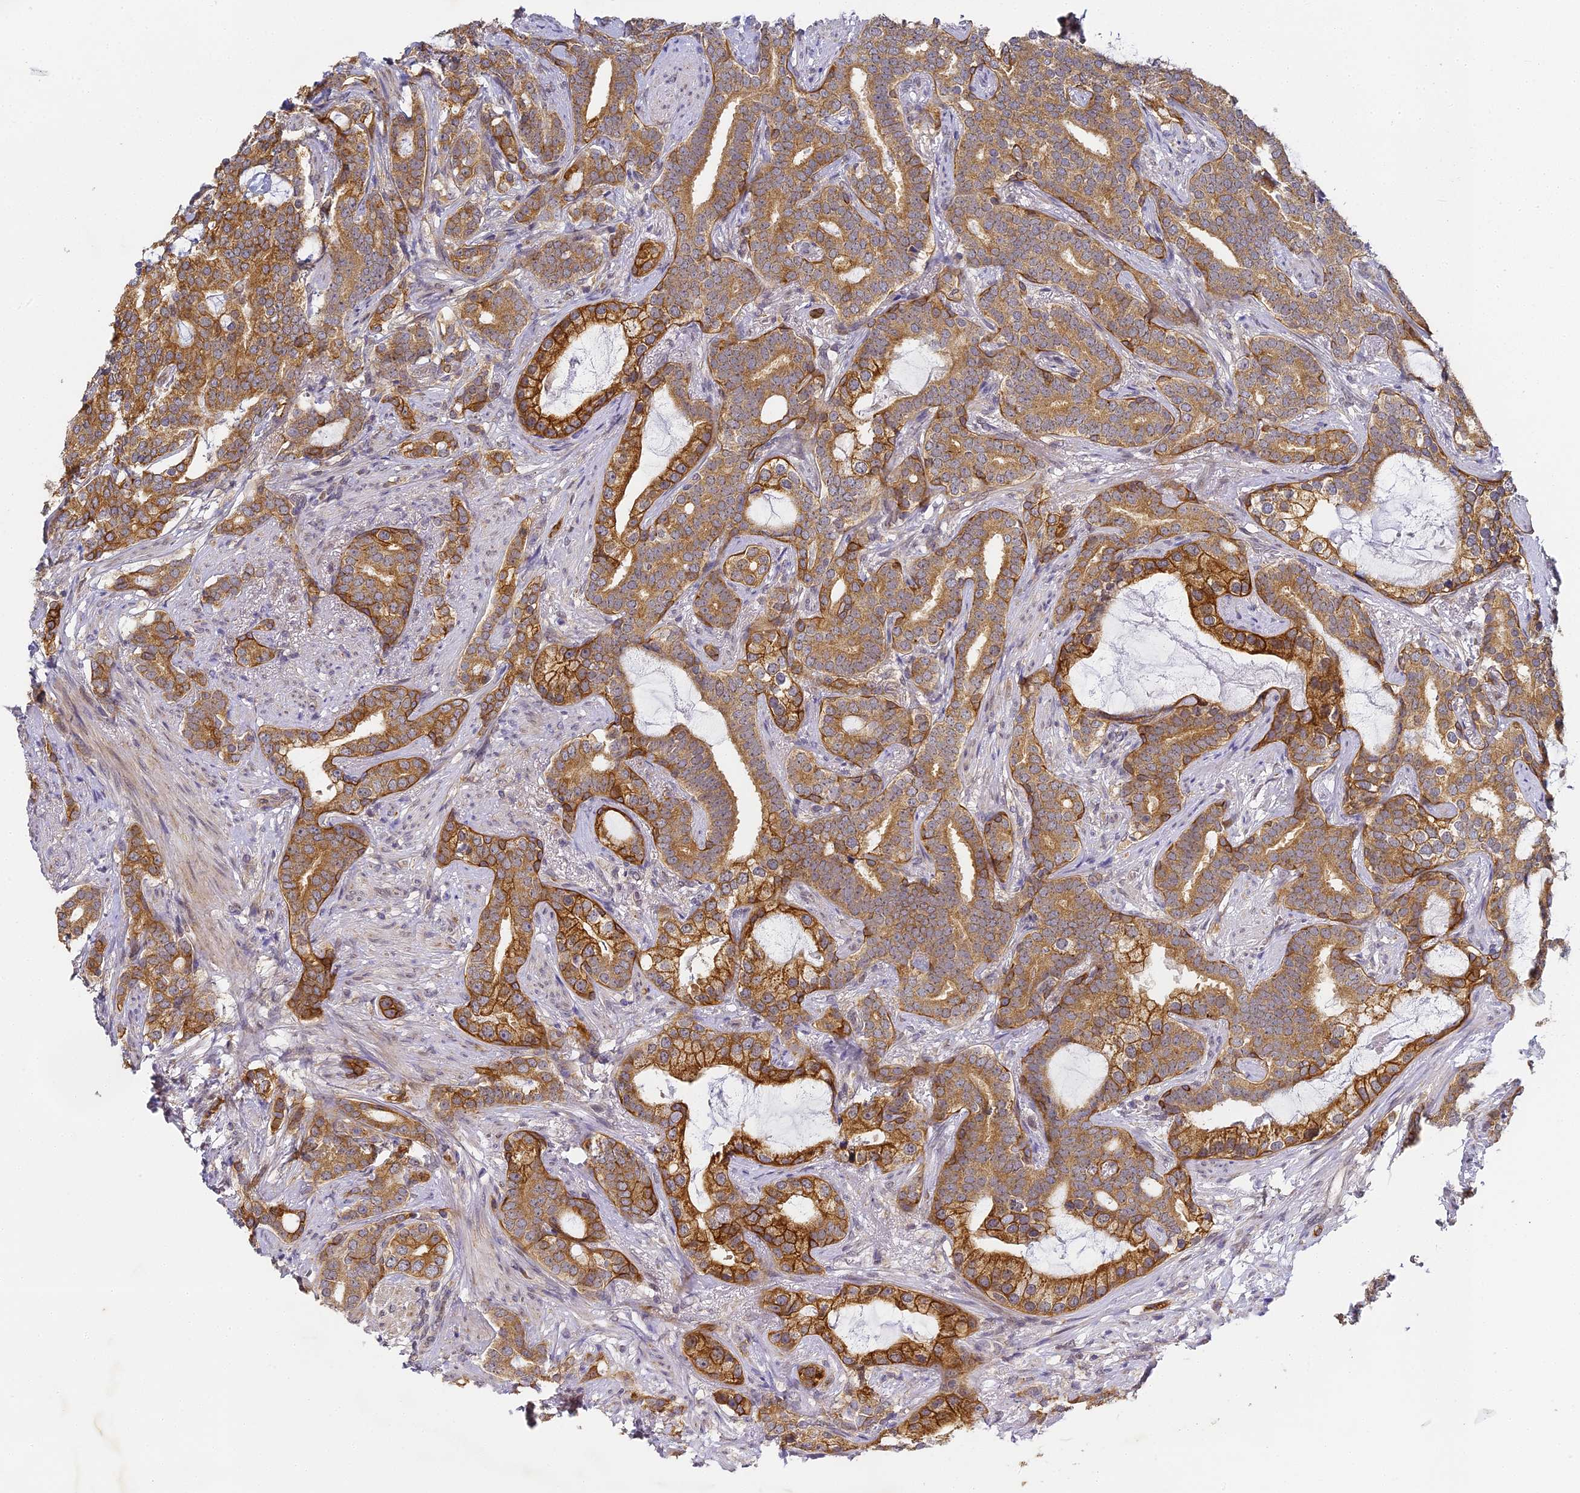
{"staining": {"intensity": "moderate", "quantity": ">75%", "location": "cytoplasmic/membranous"}, "tissue": "prostate cancer", "cell_type": "Tumor cells", "image_type": "cancer", "snomed": [{"axis": "morphology", "description": "Adenocarcinoma, Low grade"}, {"axis": "topography", "description": "Prostate"}], "caption": "This micrograph reveals prostate cancer stained with immunohistochemistry to label a protein in brown. The cytoplasmic/membranous of tumor cells show moderate positivity for the protein. Nuclei are counter-stained blue.", "gene": "DNAAF10", "patient": {"sex": "male", "age": 71}}